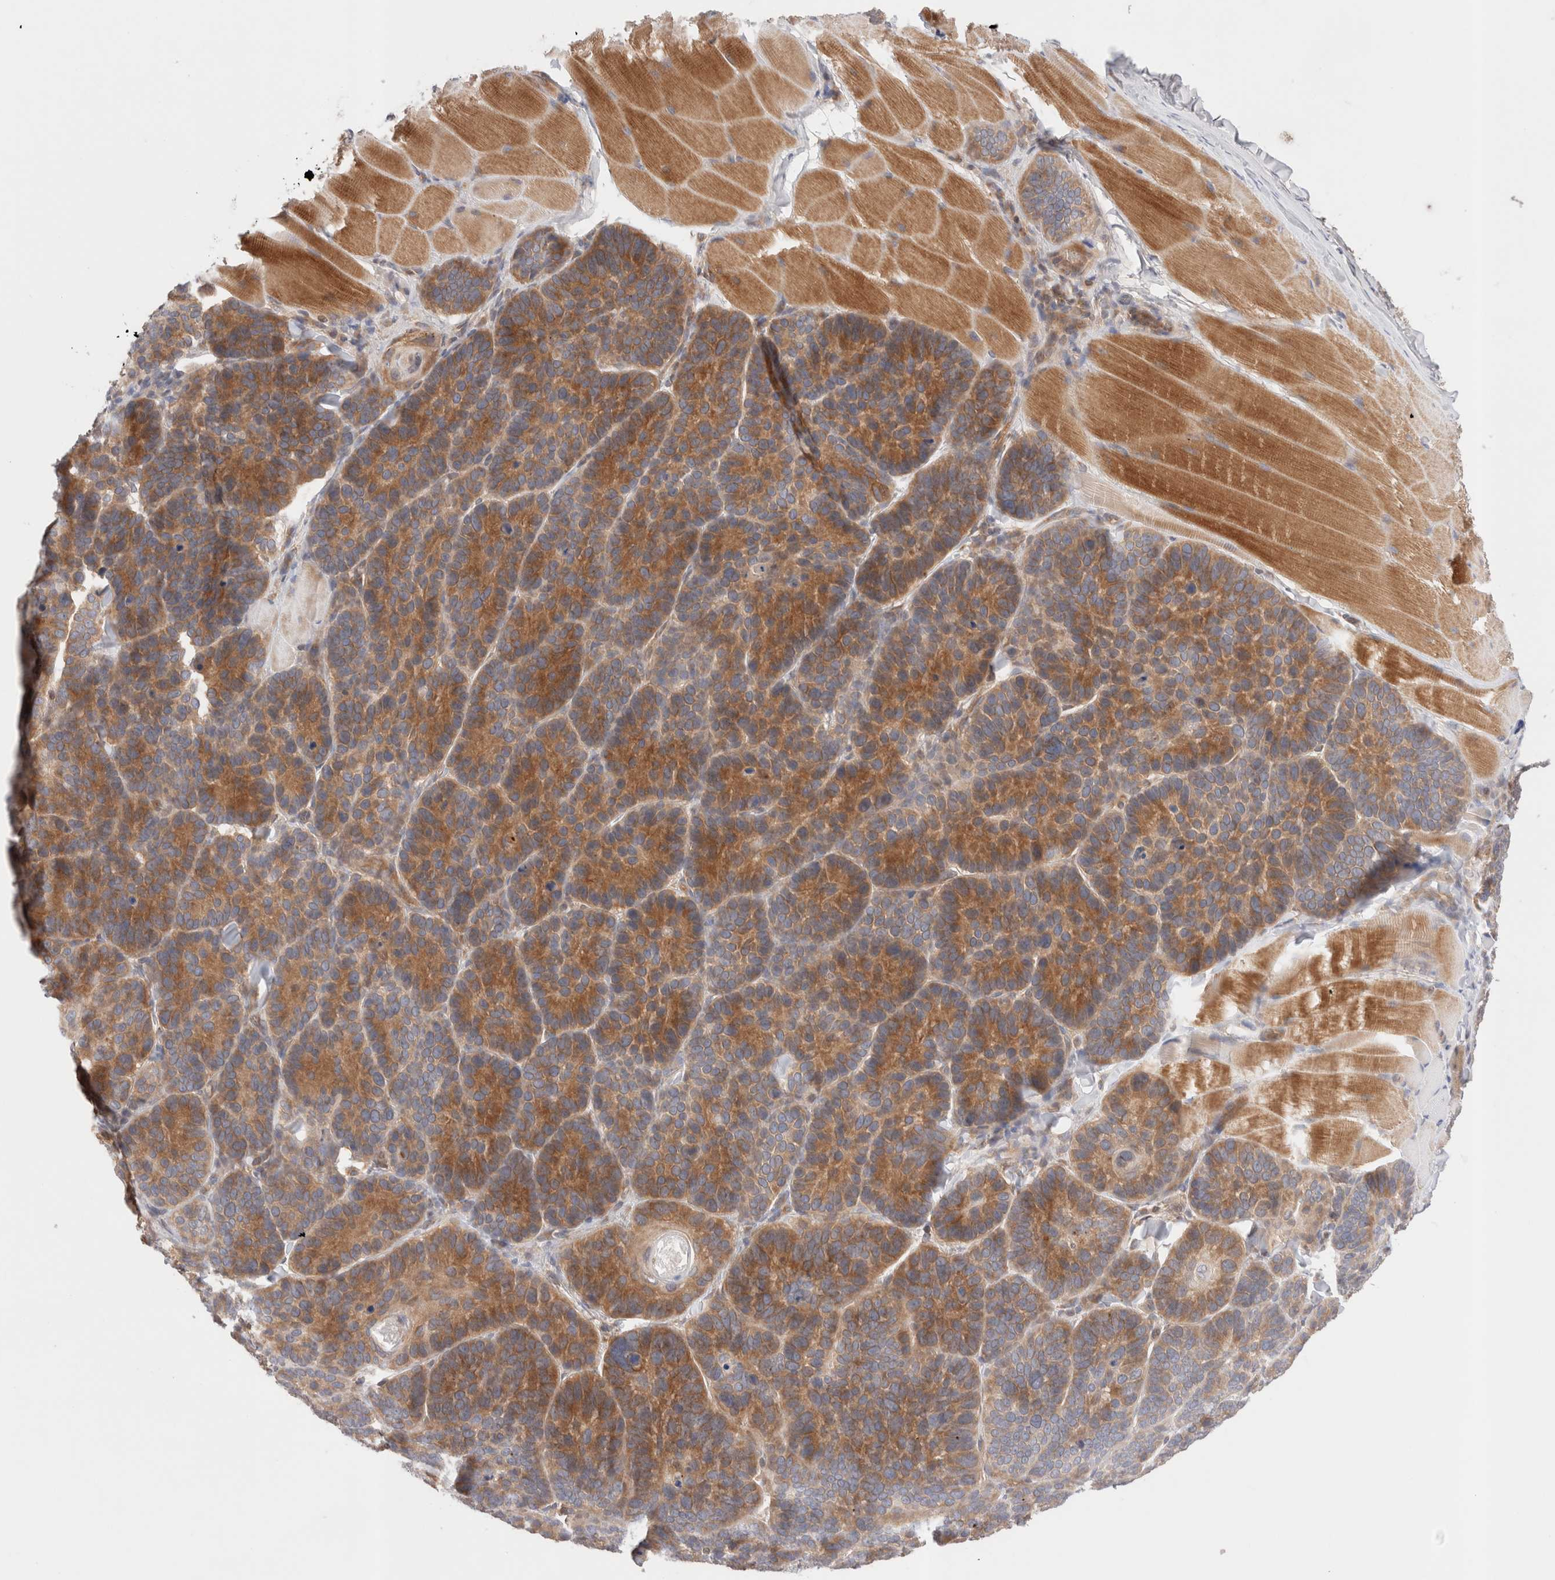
{"staining": {"intensity": "moderate", "quantity": ">75%", "location": "cytoplasmic/membranous"}, "tissue": "skin cancer", "cell_type": "Tumor cells", "image_type": "cancer", "snomed": [{"axis": "morphology", "description": "Basal cell carcinoma"}, {"axis": "topography", "description": "Skin"}], "caption": "Moderate cytoplasmic/membranous protein positivity is identified in about >75% of tumor cells in skin cancer.", "gene": "SIKE1", "patient": {"sex": "male", "age": 62}}